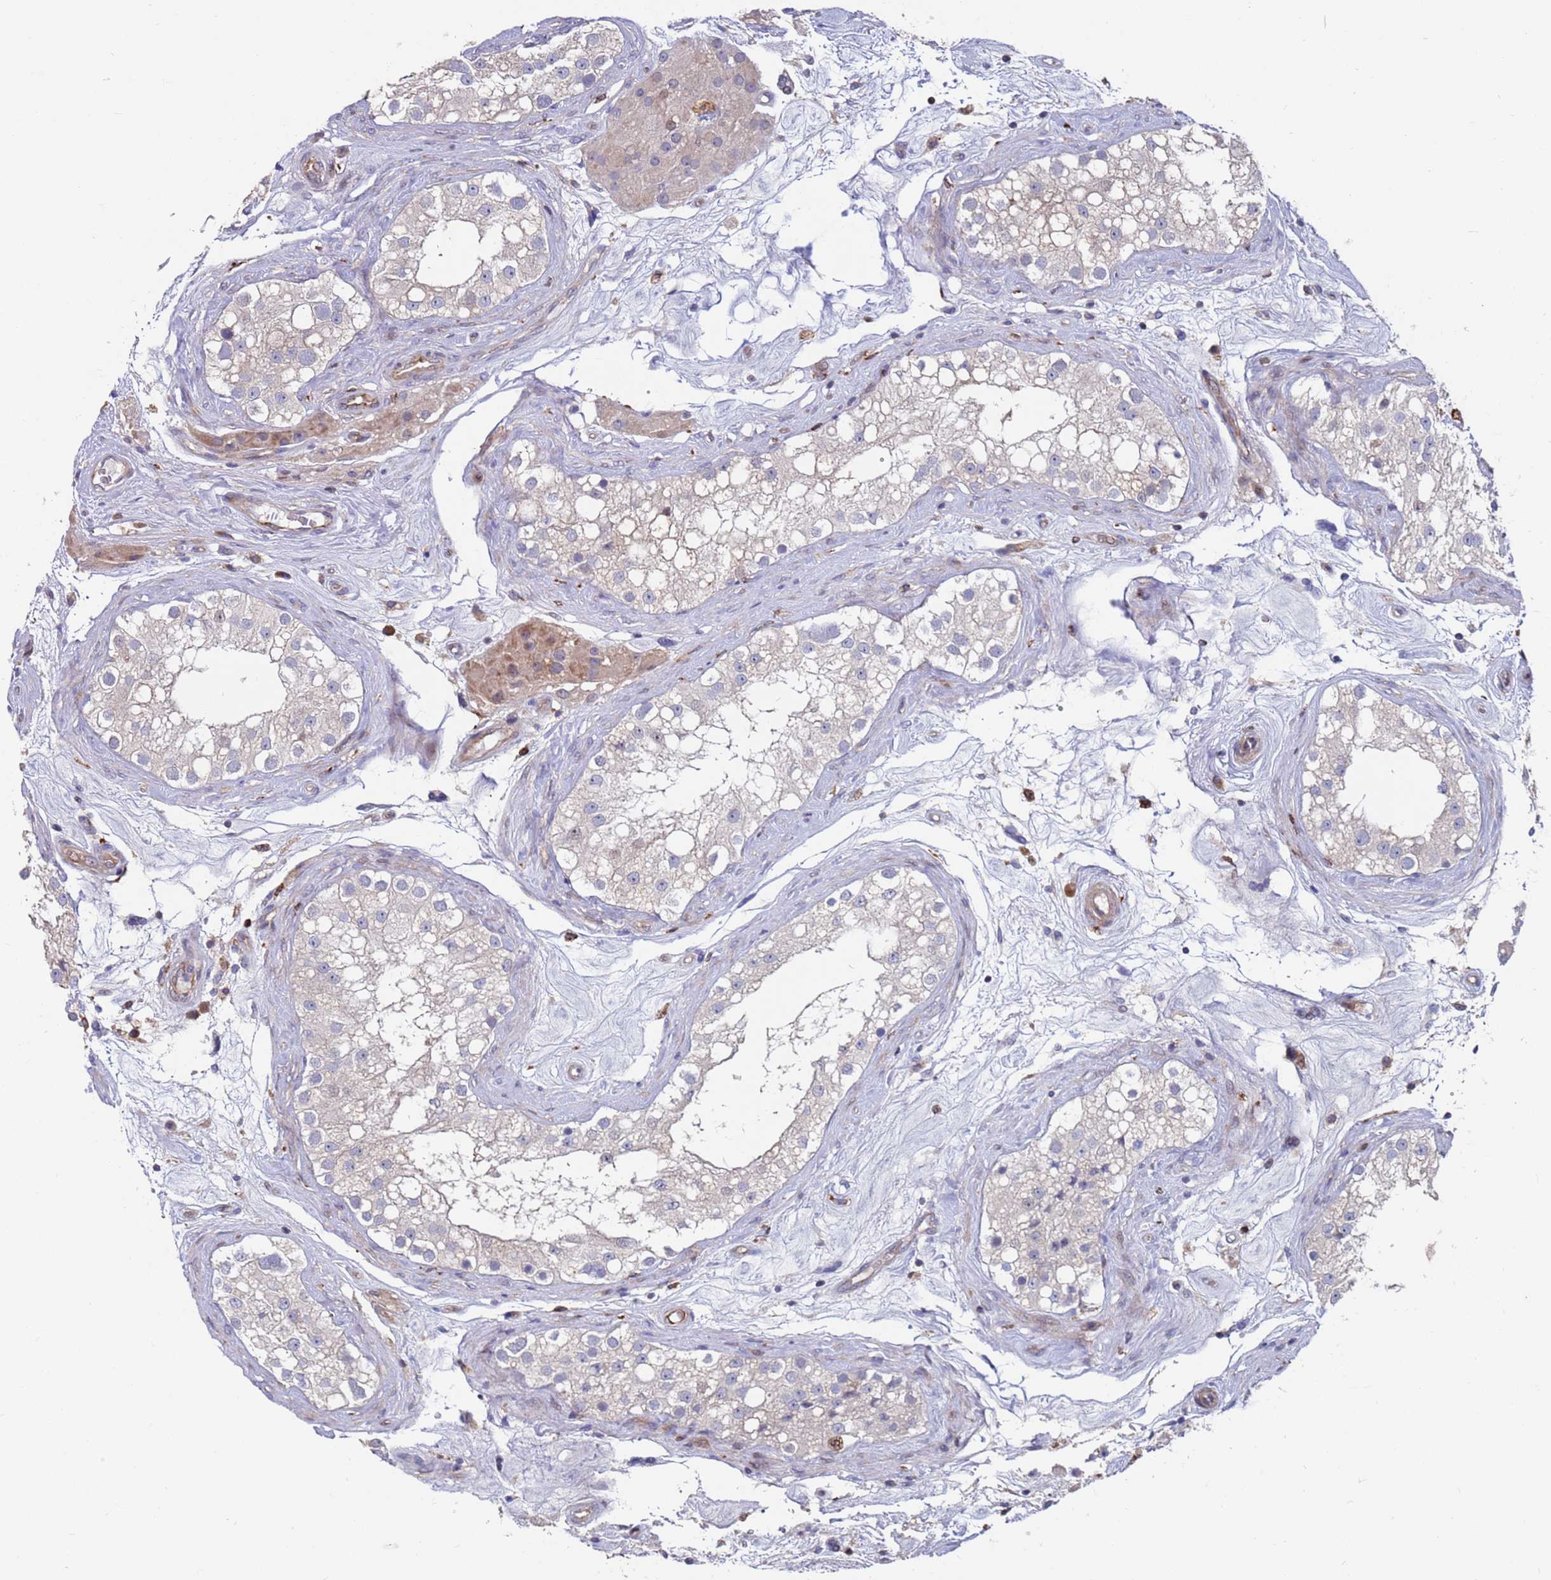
{"staining": {"intensity": "weak", "quantity": "<25%", "location": "cytoplasmic/membranous"}, "tissue": "testis", "cell_type": "Cells in seminiferous ducts", "image_type": "normal", "snomed": [{"axis": "morphology", "description": "Normal tissue, NOS"}, {"axis": "topography", "description": "Testis"}], "caption": "This is an IHC micrograph of unremarkable testis. There is no expression in cells in seminiferous ducts.", "gene": "GREB1L", "patient": {"sex": "male", "age": 84}}